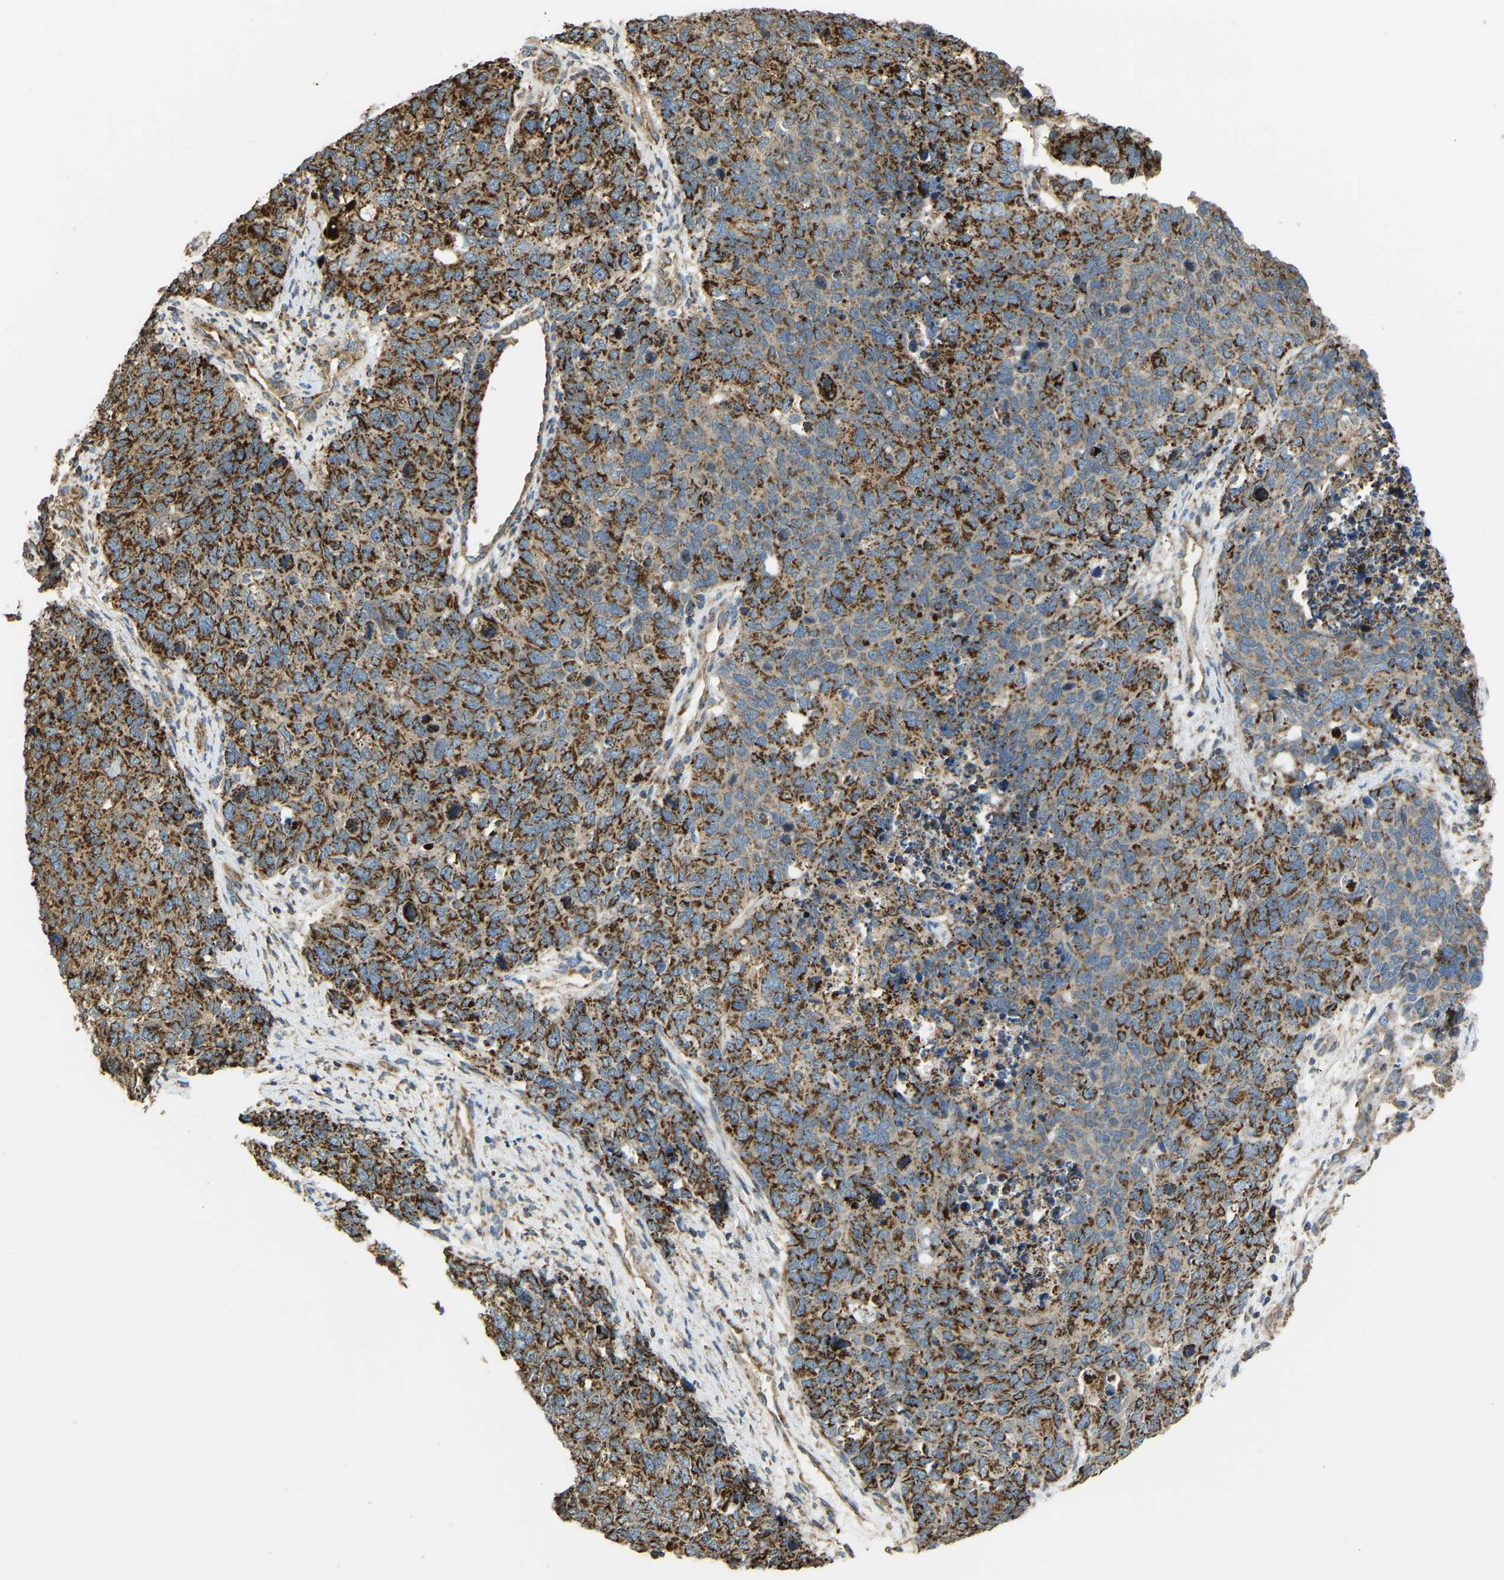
{"staining": {"intensity": "strong", "quantity": ">75%", "location": "cytoplasmic/membranous"}, "tissue": "cervical cancer", "cell_type": "Tumor cells", "image_type": "cancer", "snomed": [{"axis": "morphology", "description": "Squamous cell carcinoma, NOS"}, {"axis": "topography", "description": "Cervix"}], "caption": "Brown immunohistochemical staining in human squamous cell carcinoma (cervical) demonstrates strong cytoplasmic/membranous positivity in about >75% of tumor cells.", "gene": "PSMD7", "patient": {"sex": "female", "age": 63}}